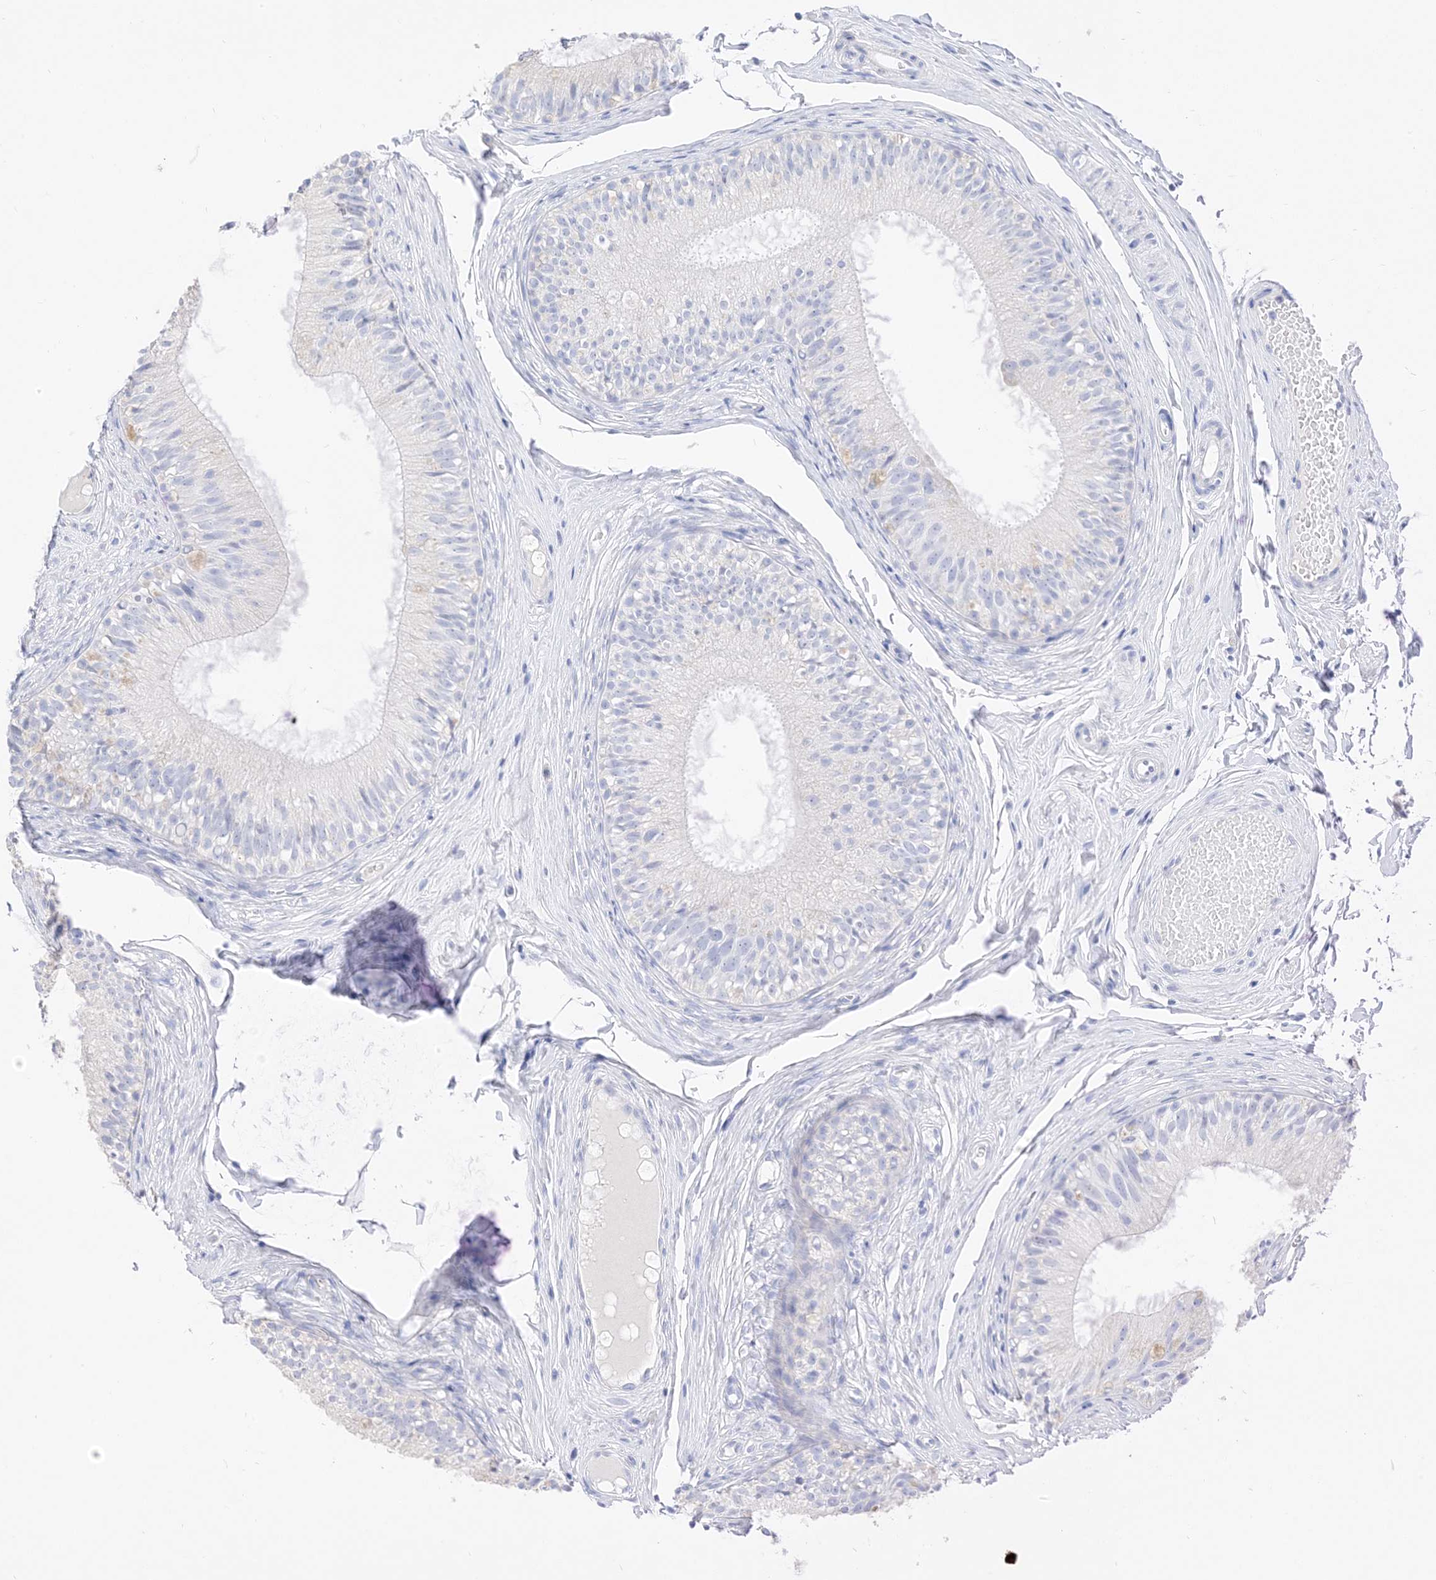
{"staining": {"intensity": "negative", "quantity": "none", "location": "none"}, "tissue": "epididymis", "cell_type": "Glandular cells", "image_type": "normal", "snomed": [{"axis": "morphology", "description": "Normal tissue, NOS"}, {"axis": "morphology", "description": "Seminoma in situ"}, {"axis": "topography", "description": "Testis"}, {"axis": "topography", "description": "Epididymis"}], "caption": "High power microscopy micrograph of an immunohistochemistry (IHC) photomicrograph of normal epididymis, revealing no significant expression in glandular cells.", "gene": "MUC17", "patient": {"sex": "male", "age": 28}}